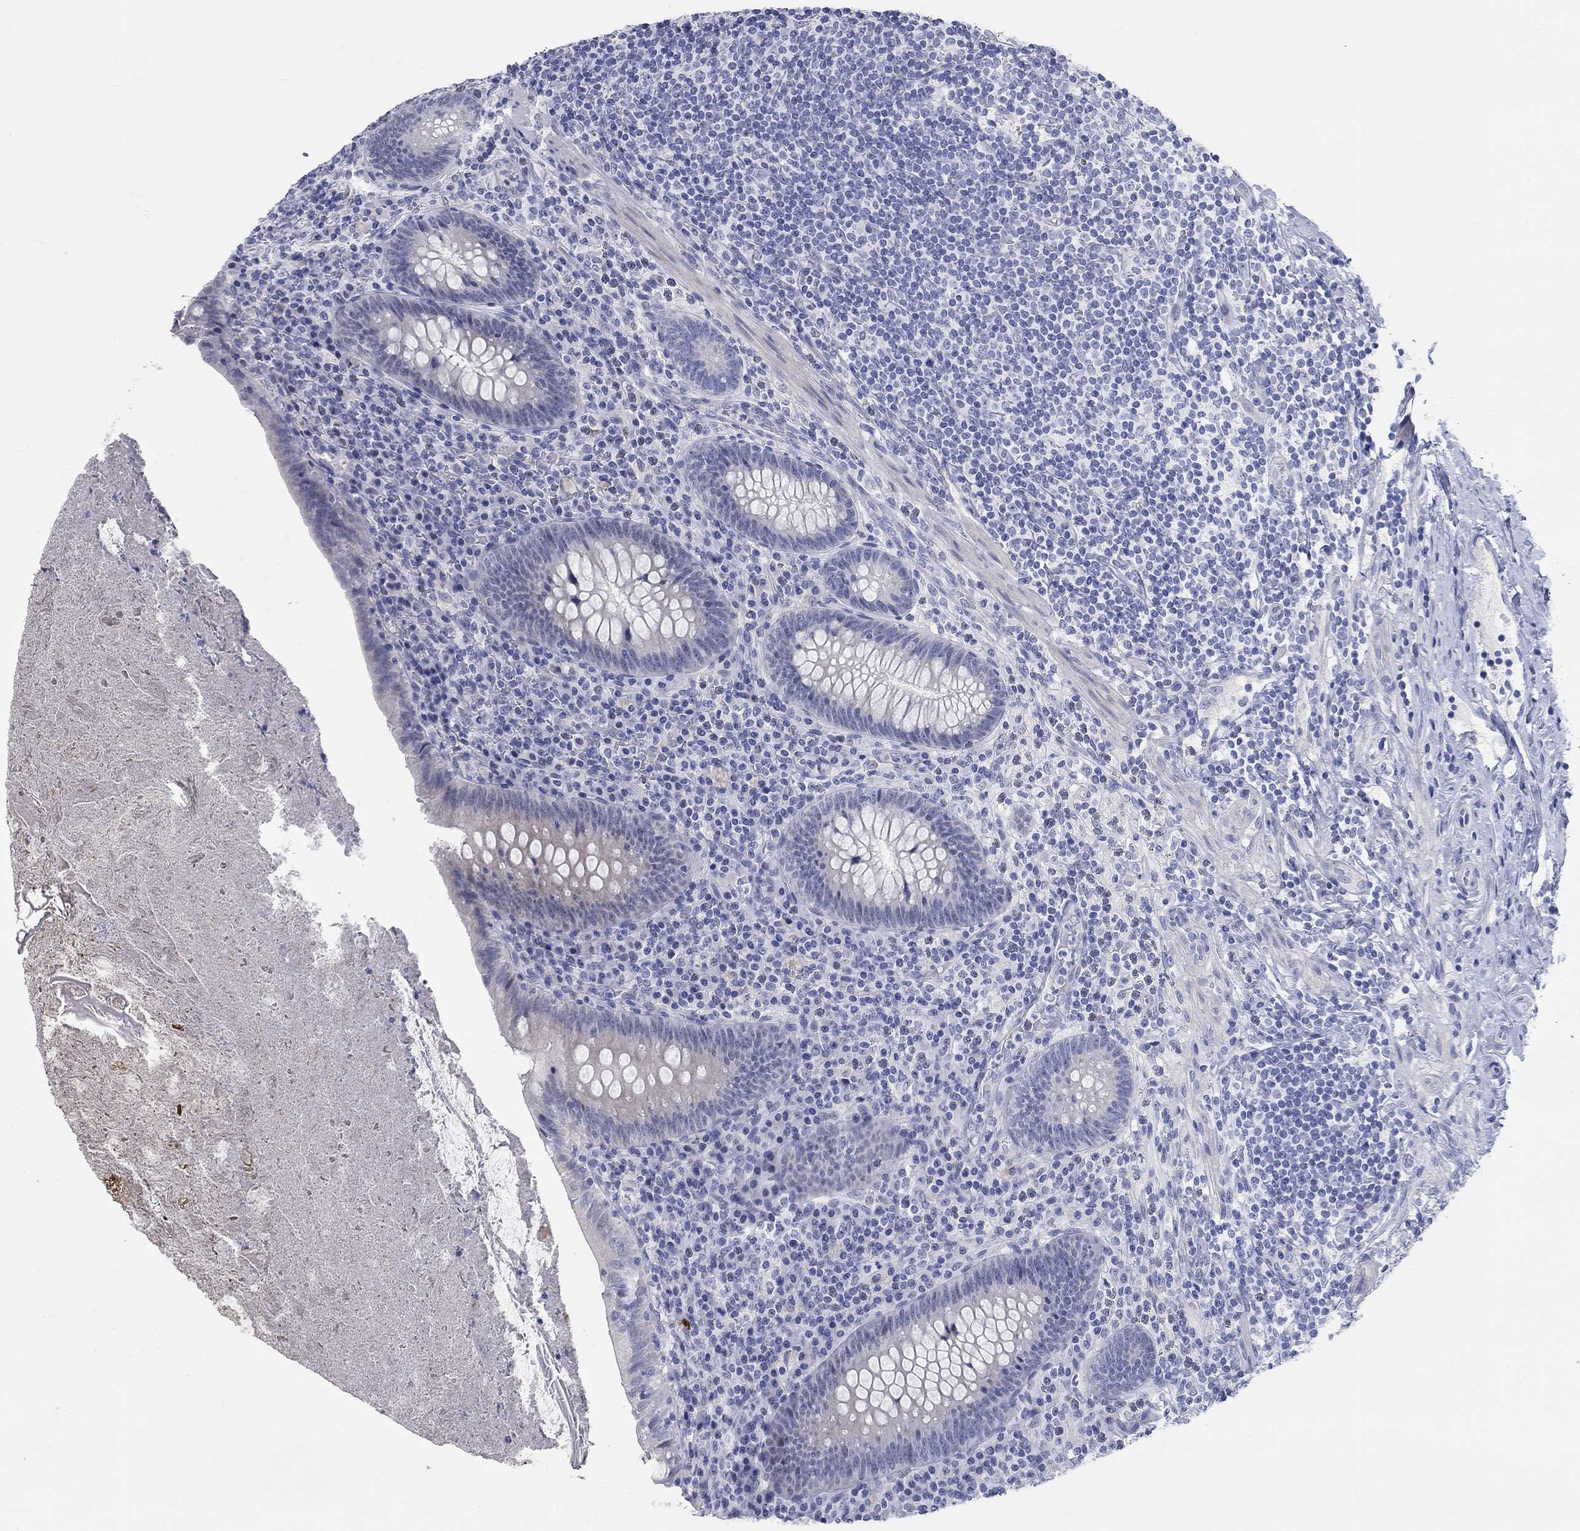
{"staining": {"intensity": "negative", "quantity": "none", "location": "none"}, "tissue": "appendix", "cell_type": "Glandular cells", "image_type": "normal", "snomed": [{"axis": "morphology", "description": "Normal tissue, NOS"}, {"axis": "topography", "description": "Appendix"}], "caption": "Glandular cells are negative for protein expression in benign human appendix. Brightfield microscopy of immunohistochemistry (IHC) stained with DAB (3,3'-diaminobenzidine) (brown) and hematoxylin (blue), captured at high magnification.", "gene": "WASF3", "patient": {"sex": "male", "age": 47}}